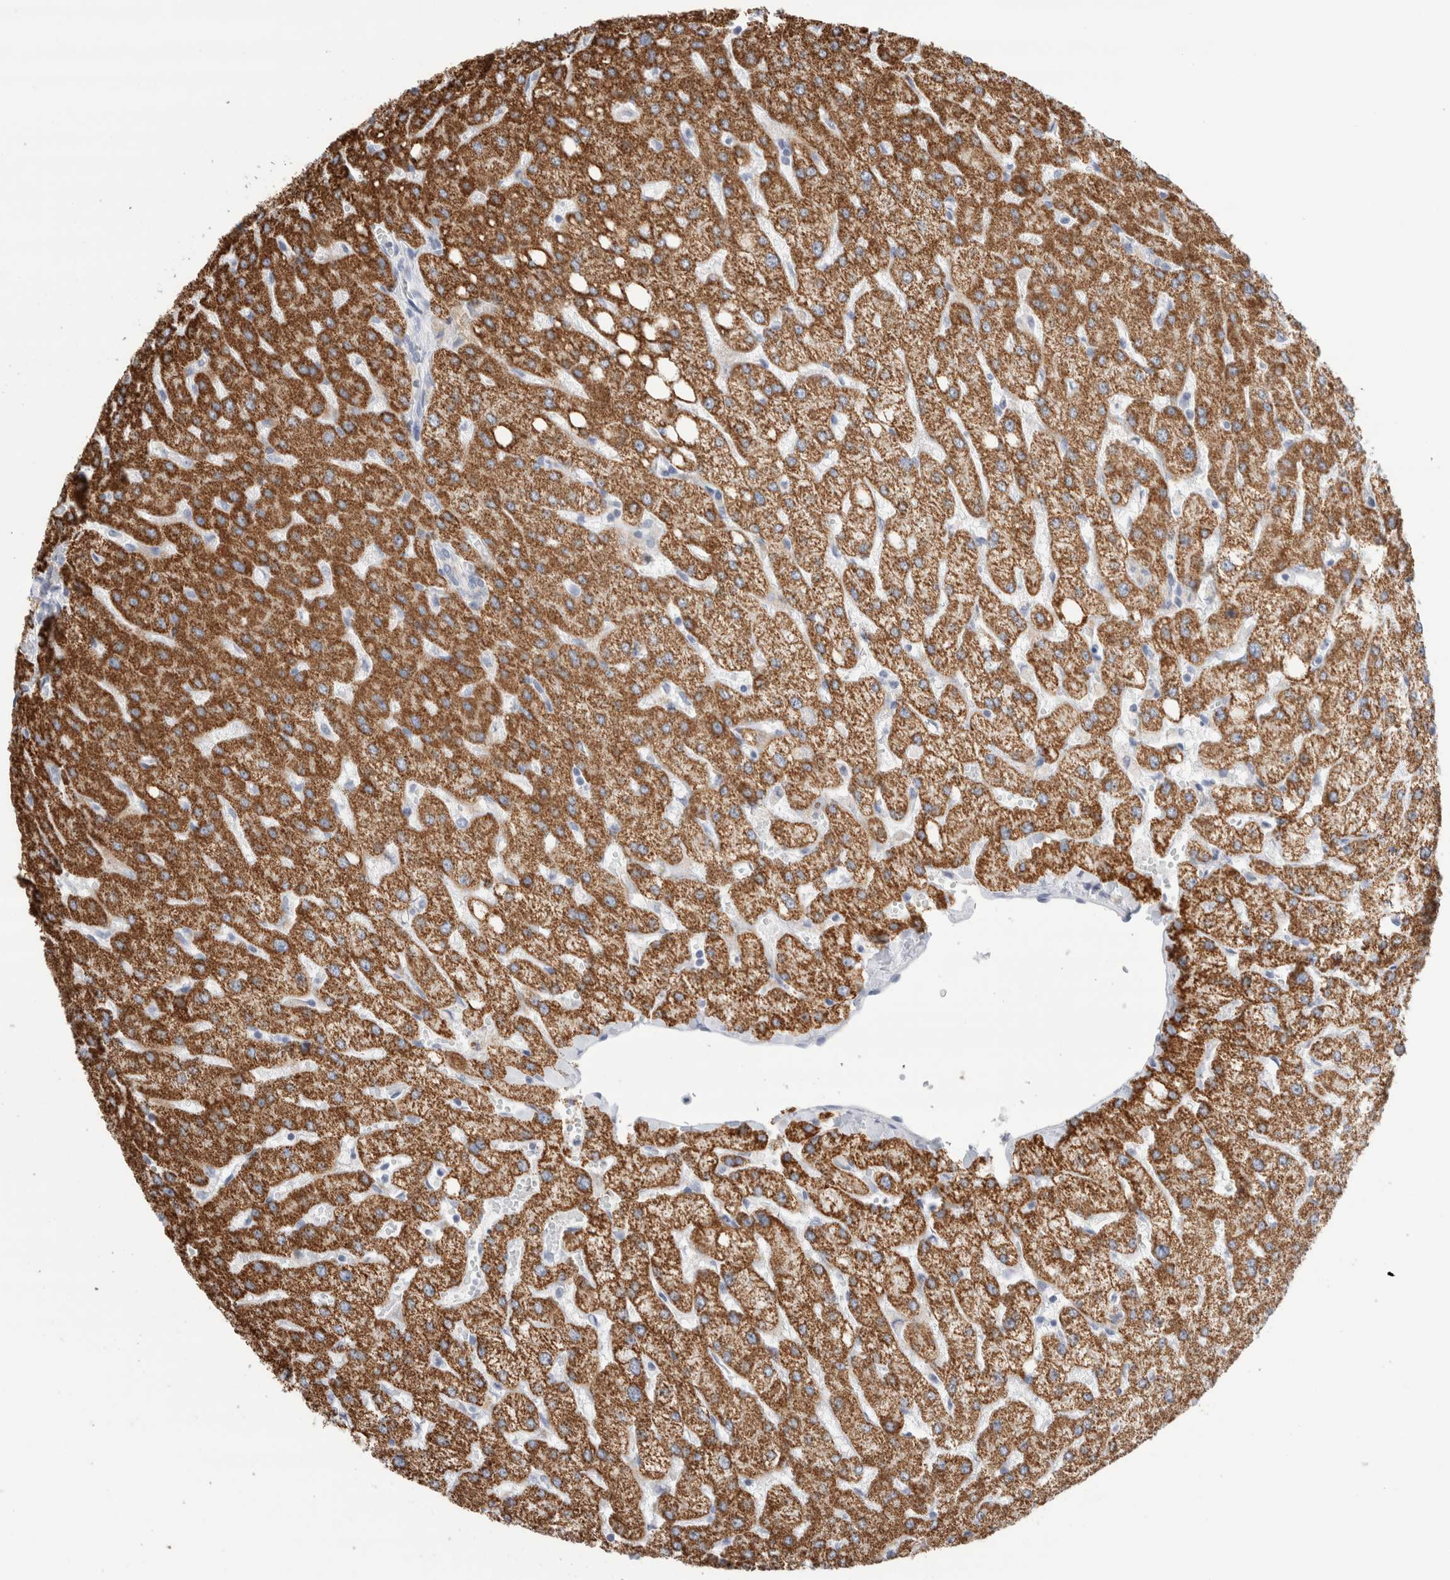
{"staining": {"intensity": "negative", "quantity": "none", "location": "none"}, "tissue": "liver", "cell_type": "Cholangiocytes", "image_type": "normal", "snomed": [{"axis": "morphology", "description": "Normal tissue, NOS"}, {"axis": "topography", "description": "Liver"}], "caption": "Immunohistochemistry (IHC) photomicrograph of unremarkable liver: human liver stained with DAB exhibits no significant protein staining in cholangiocytes.", "gene": "ECHDC2", "patient": {"sex": "female", "age": 54}}